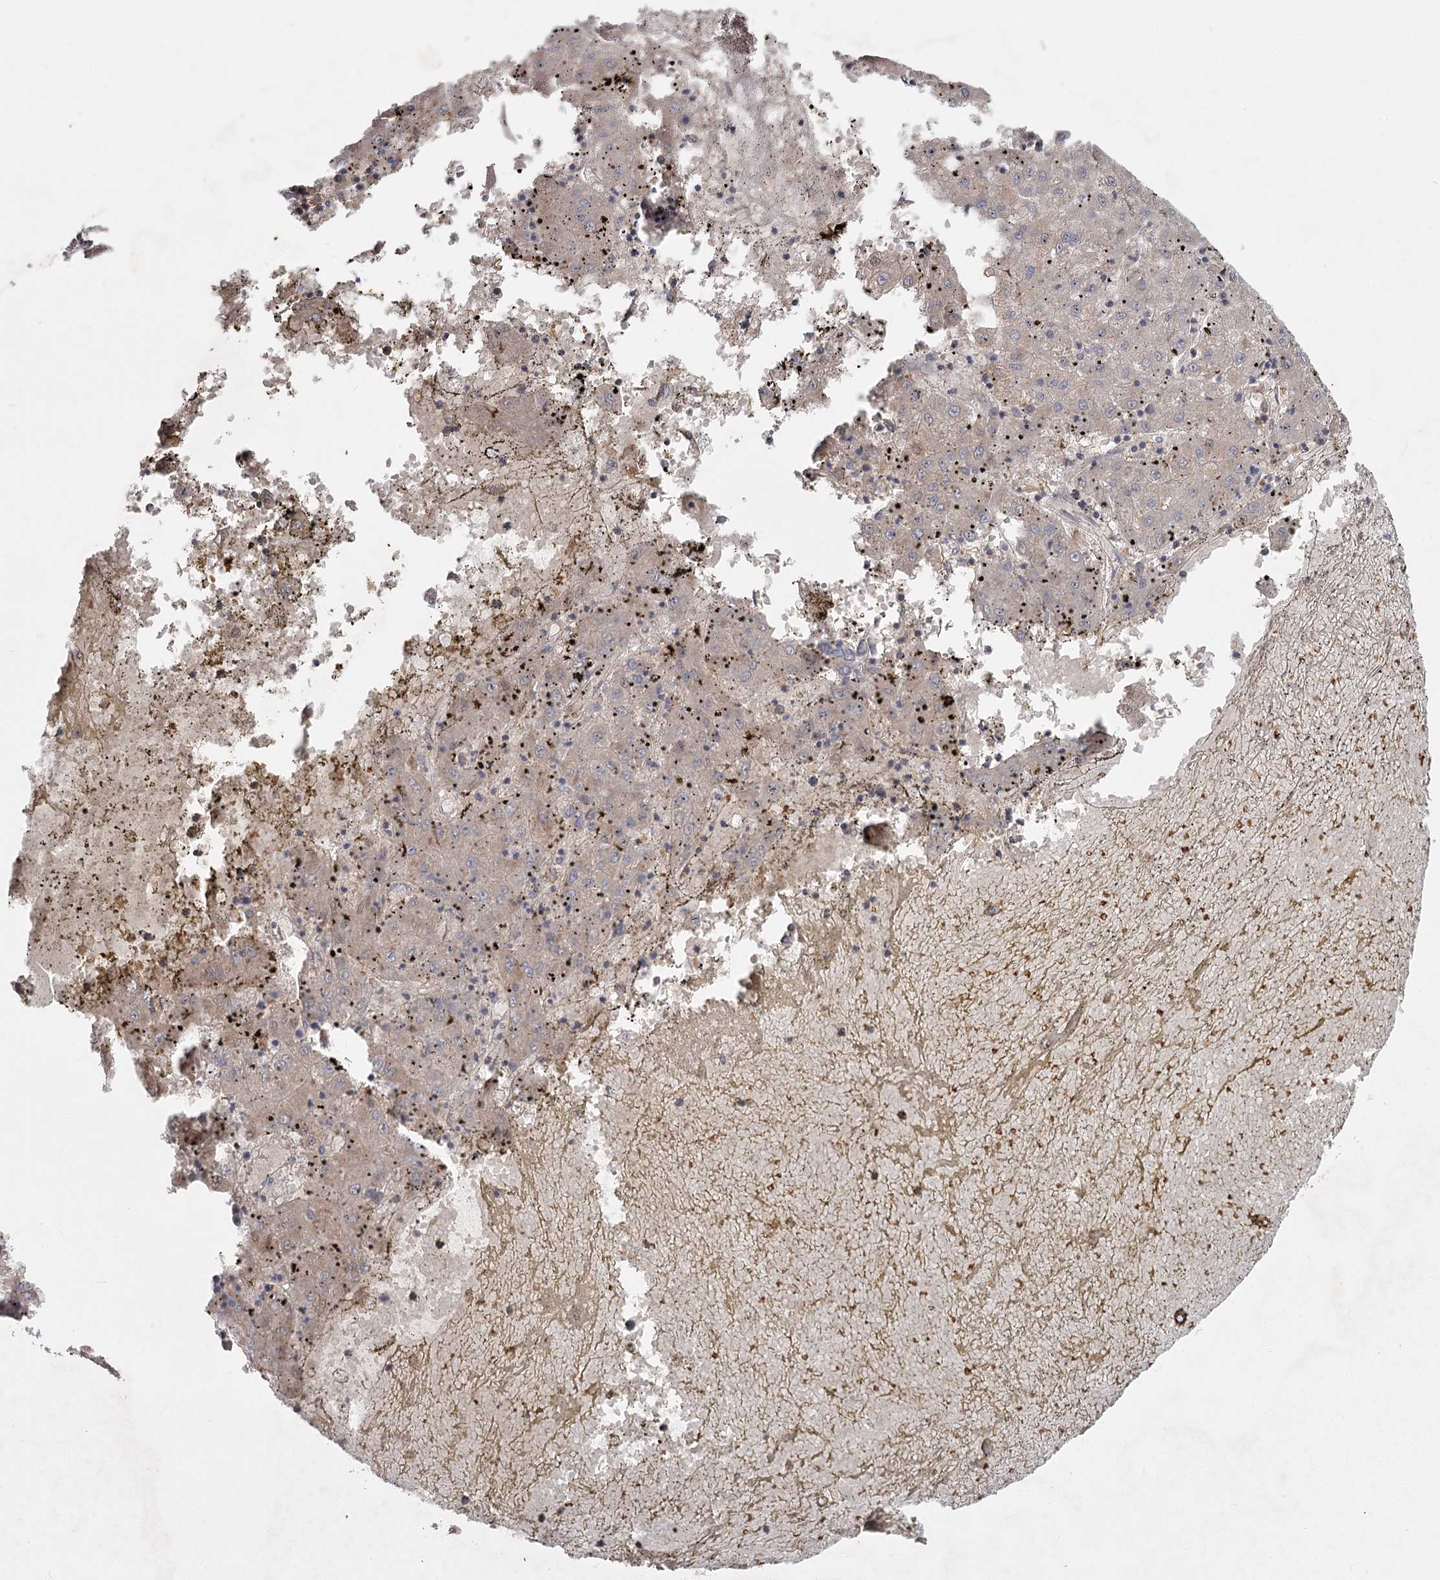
{"staining": {"intensity": "moderate", "quantity": "<25%", "location": "cytoplasmic/membranous"}, "tissue": "liver cancer", "cell_type": "Tumor cells", "image_type": "cancer", "snomed": [{"axis": "morphology", "description": "Carcinoma, Hepatocellular, NOS"}, {"axis": "topography", "description": "Liver"}], "caption": "Tumor cells show low levels of moderate cytoplasmic/membranous positivity in approximately <25% of cells in human hepatocellular carcinoma (liver).", "gene": "DHRS9", "patient": {"sex": "male", "age": 72}}